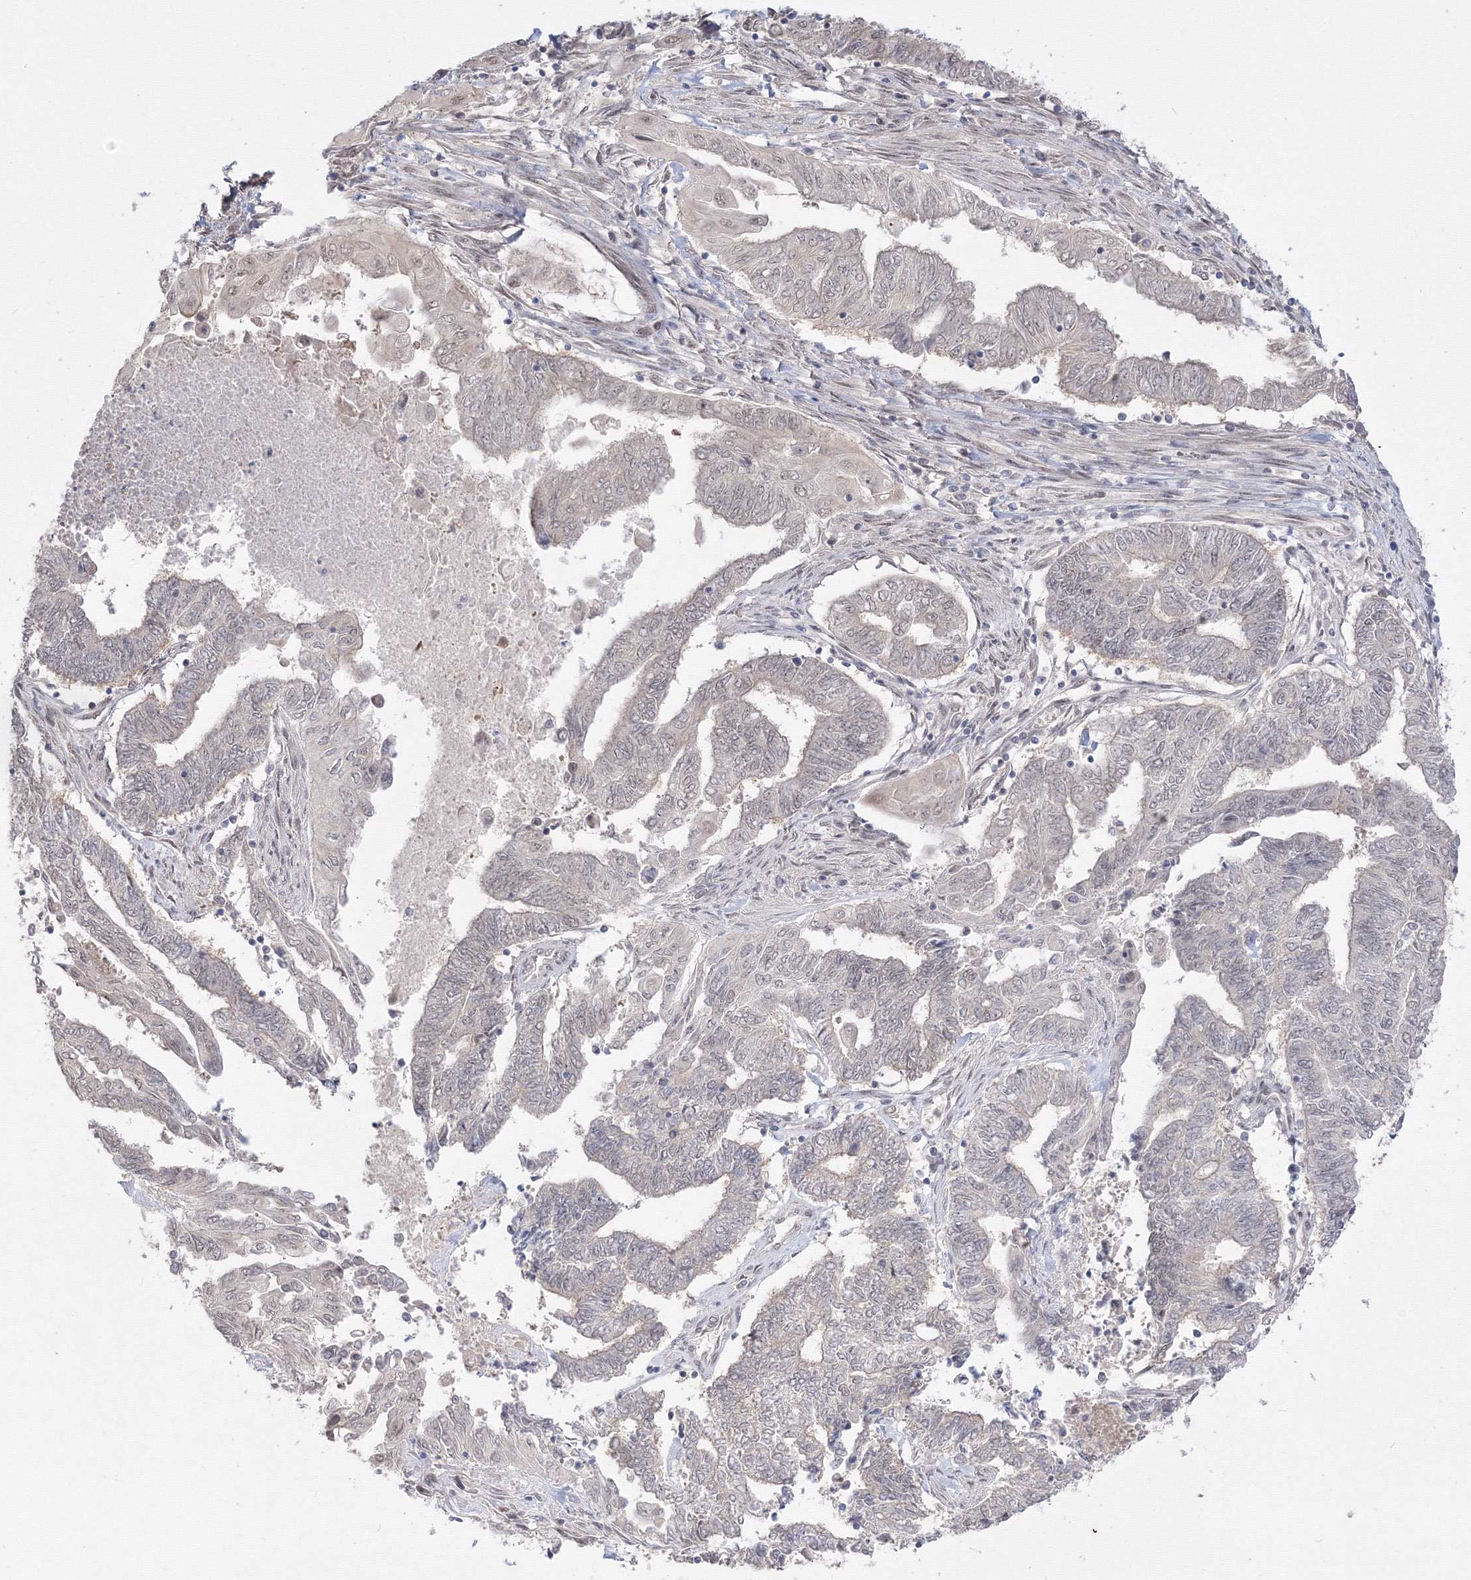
{"staining": {"intensity": "weak", "quantity": "<25%", "location": "nuclear"}, "tissue": "endometrial cancer", "cell_type": "Tumor cells", "image_type": "cancer", "snomed": [{"axis": "morphology", "description": "Adenocarcinoma, NOS"}, {"axis": "topography", "description": "Uterus"}, {"axis": "topography", "description": "Endometrium"}], "caption": "Tumor cells are negative for protein expression in human endometrial cancer (adenocarcinoma).", "gene": "COPS4", "patient": {"sex": "female", "age": 70}}